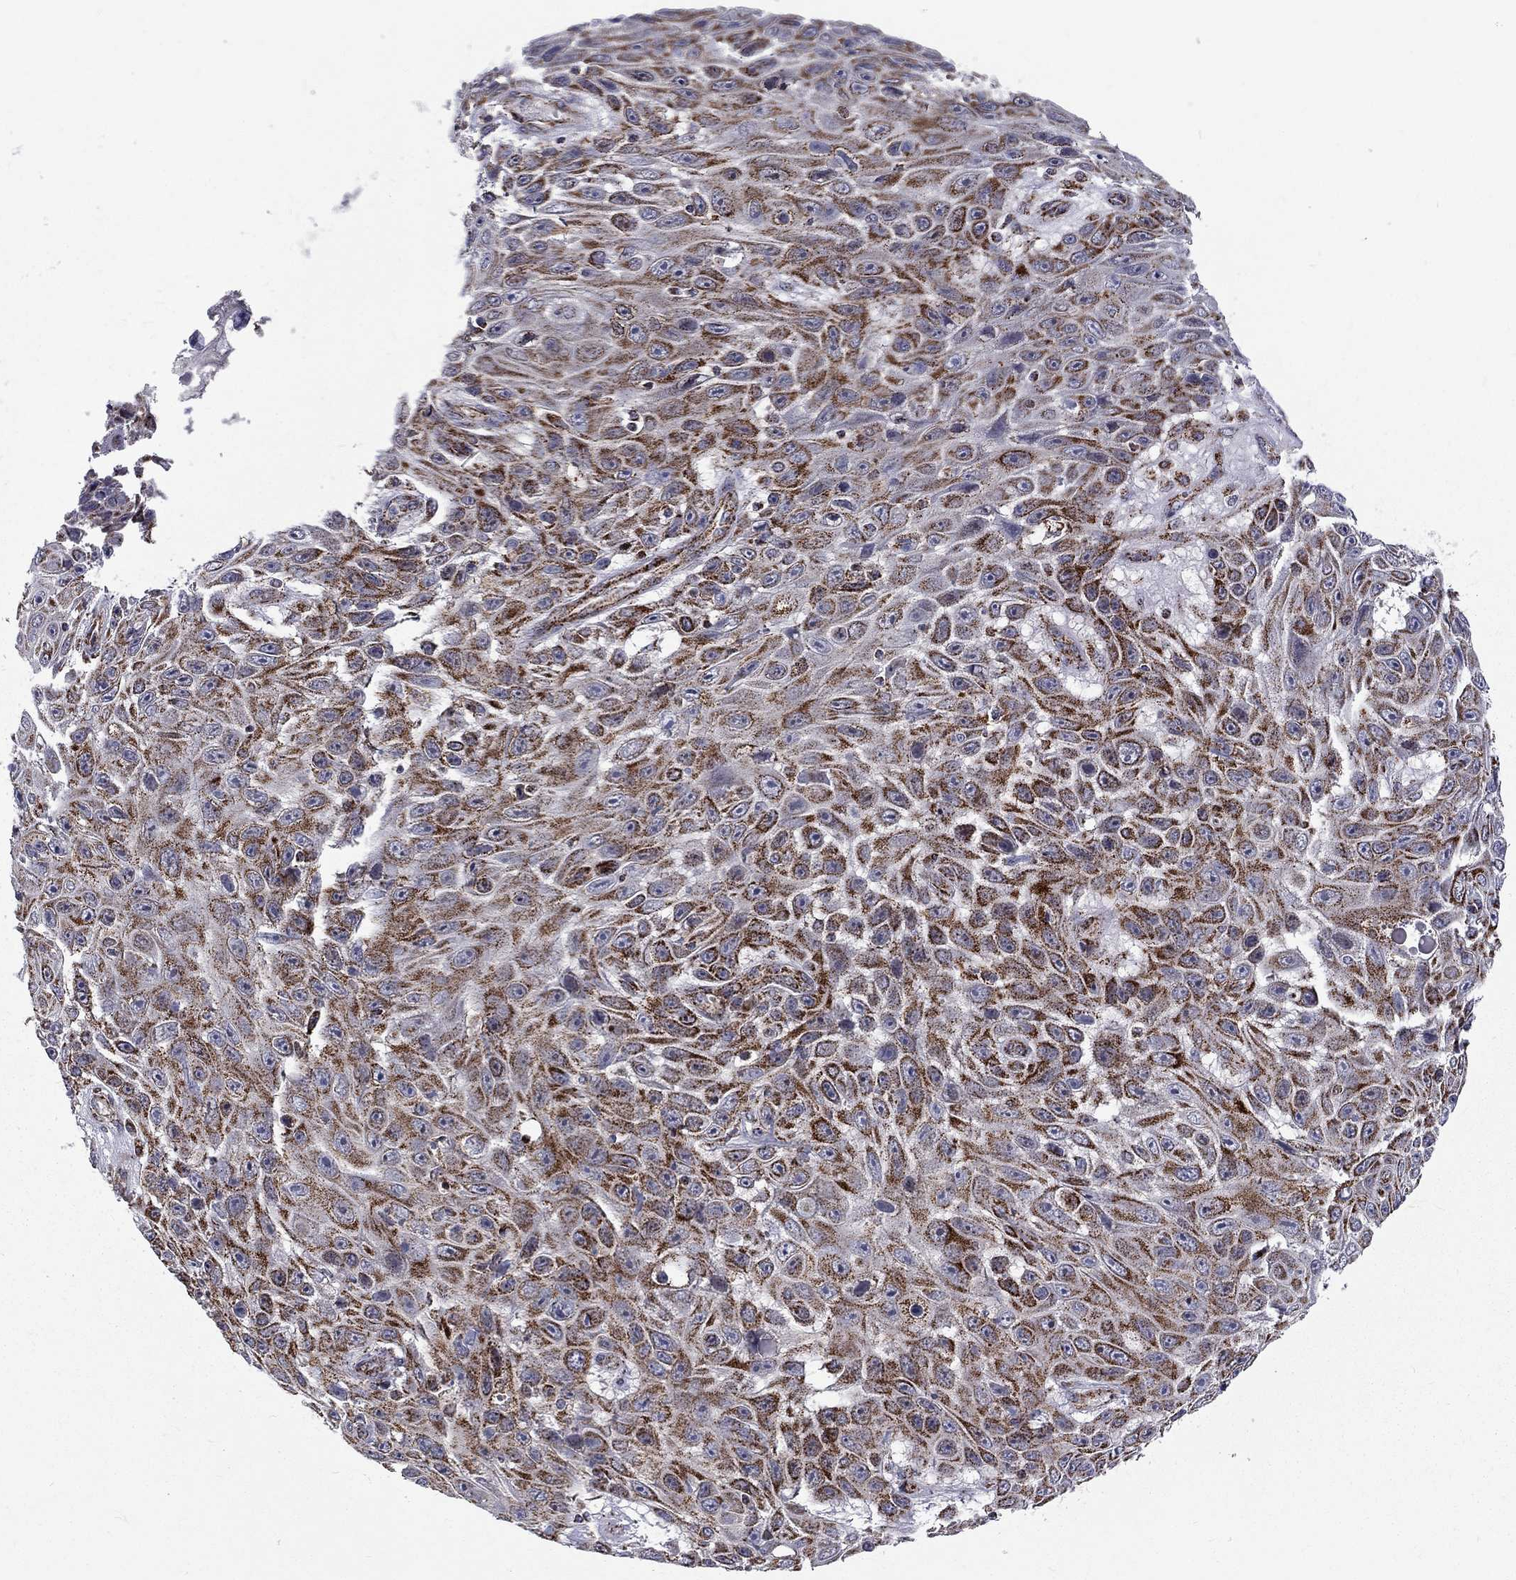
{"staining": {"intensity": "strong", "quantity": ">75%", "location": "cytoplasmic/membranous"}, "tissue": "skin cancer", "cell_type": "Tumor cells", "image_type": "cancer", "snomed": [{"axis": "morphology", "description": "Squamous cell carcinoma, NOS"}, {"axis": "topography", "description": "Skin"}], "caption": "Immunohistochemistry image of neoplastic tissue: human skin cancer stained using immunohistochemistry demonstrates high levels of strong protein expression localized specifically in the cytoplasmic/membranous of tumor cells, appearing as a cytoplasmic/membranous brown color.", "gene": "ALDH1B1", "patient": {"sex": "male", "age": 82}}